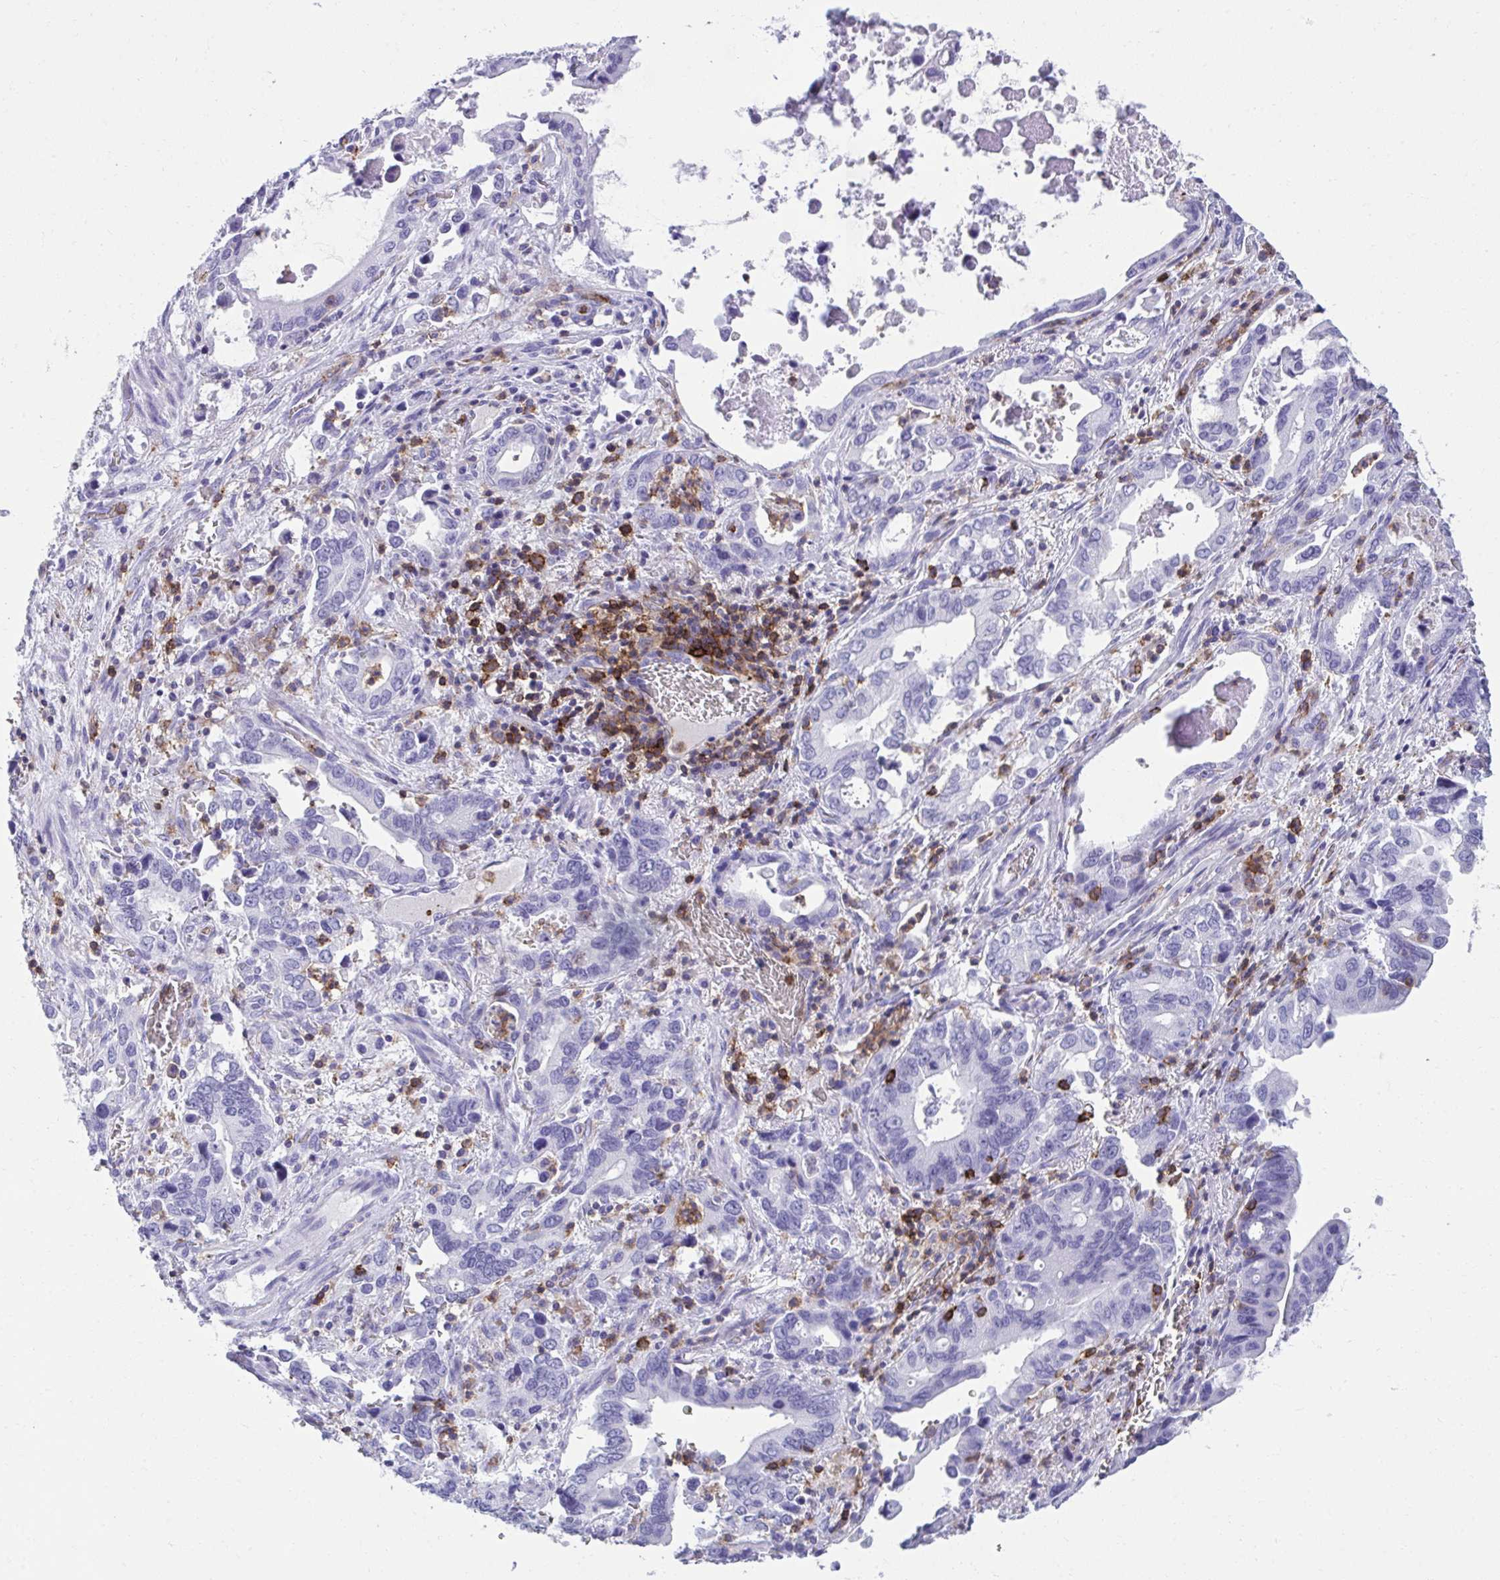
{"staining": {"intensity": "negative", "quantity": "none", "location": "none"}, "tissue": "stomach cancer", "cell_type": "Tumor cells", "image_type": "cancer", "snomed": [{"axis": "morphology", "description": "Adenocarcinoma, NOS"}, {"axis": "topography", "description": "Stomach, upper"}], "caption": "Image shows no significant protein positivity in tumor cells of stomach adenocarcinoma. The staining is performed using DAB brown chromogen with nuclei counter-stained in using hematoxylin.", "gene": "SPN", "patient": {"sex": "male", "age": 74}}